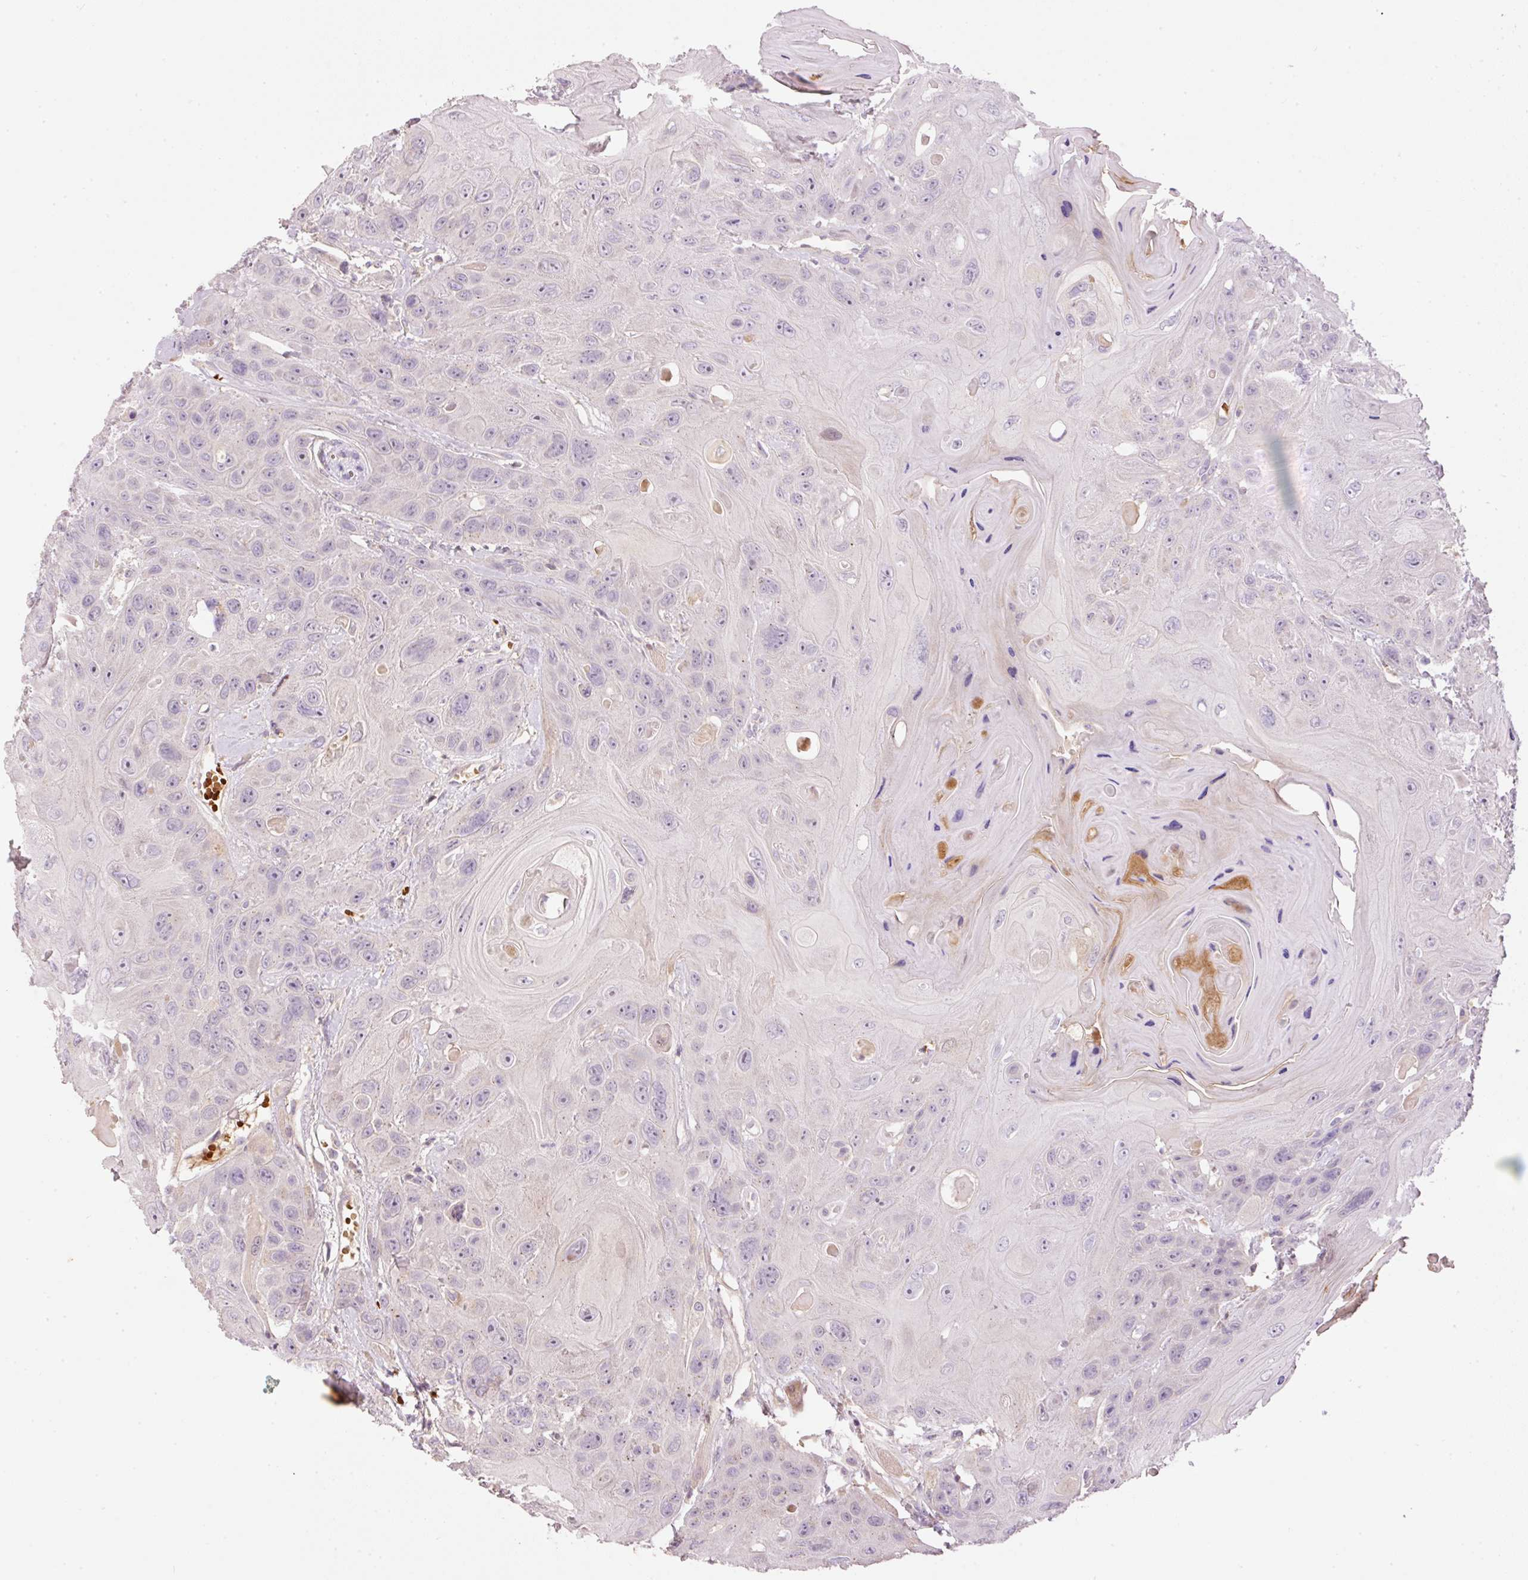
{"staining": {"intensity": "negative", "quantity": "none", "location": "none"}, "tissue": "head and neck cancer", "cell_type": "Tumor cells", "image_type": "cancer", "snomed": [{"axis": "morphology", "description": "Squamous cell carcinoma, NOS"}, {"axis": "topography", "description": "Head-Neck"}], "caption": "Immunohistochemistry (IHC) of head and neck cancer exhibits no staining in tumor cells. (Stains: DAB (3,3'-diaminobenzidine) immunohistochemistry with hematoxylin counter stain, Microscopy: brightfield microscopy at high magnification).", "gene": "CMTM8", "patient": {"sex": "female", "age": 59}}